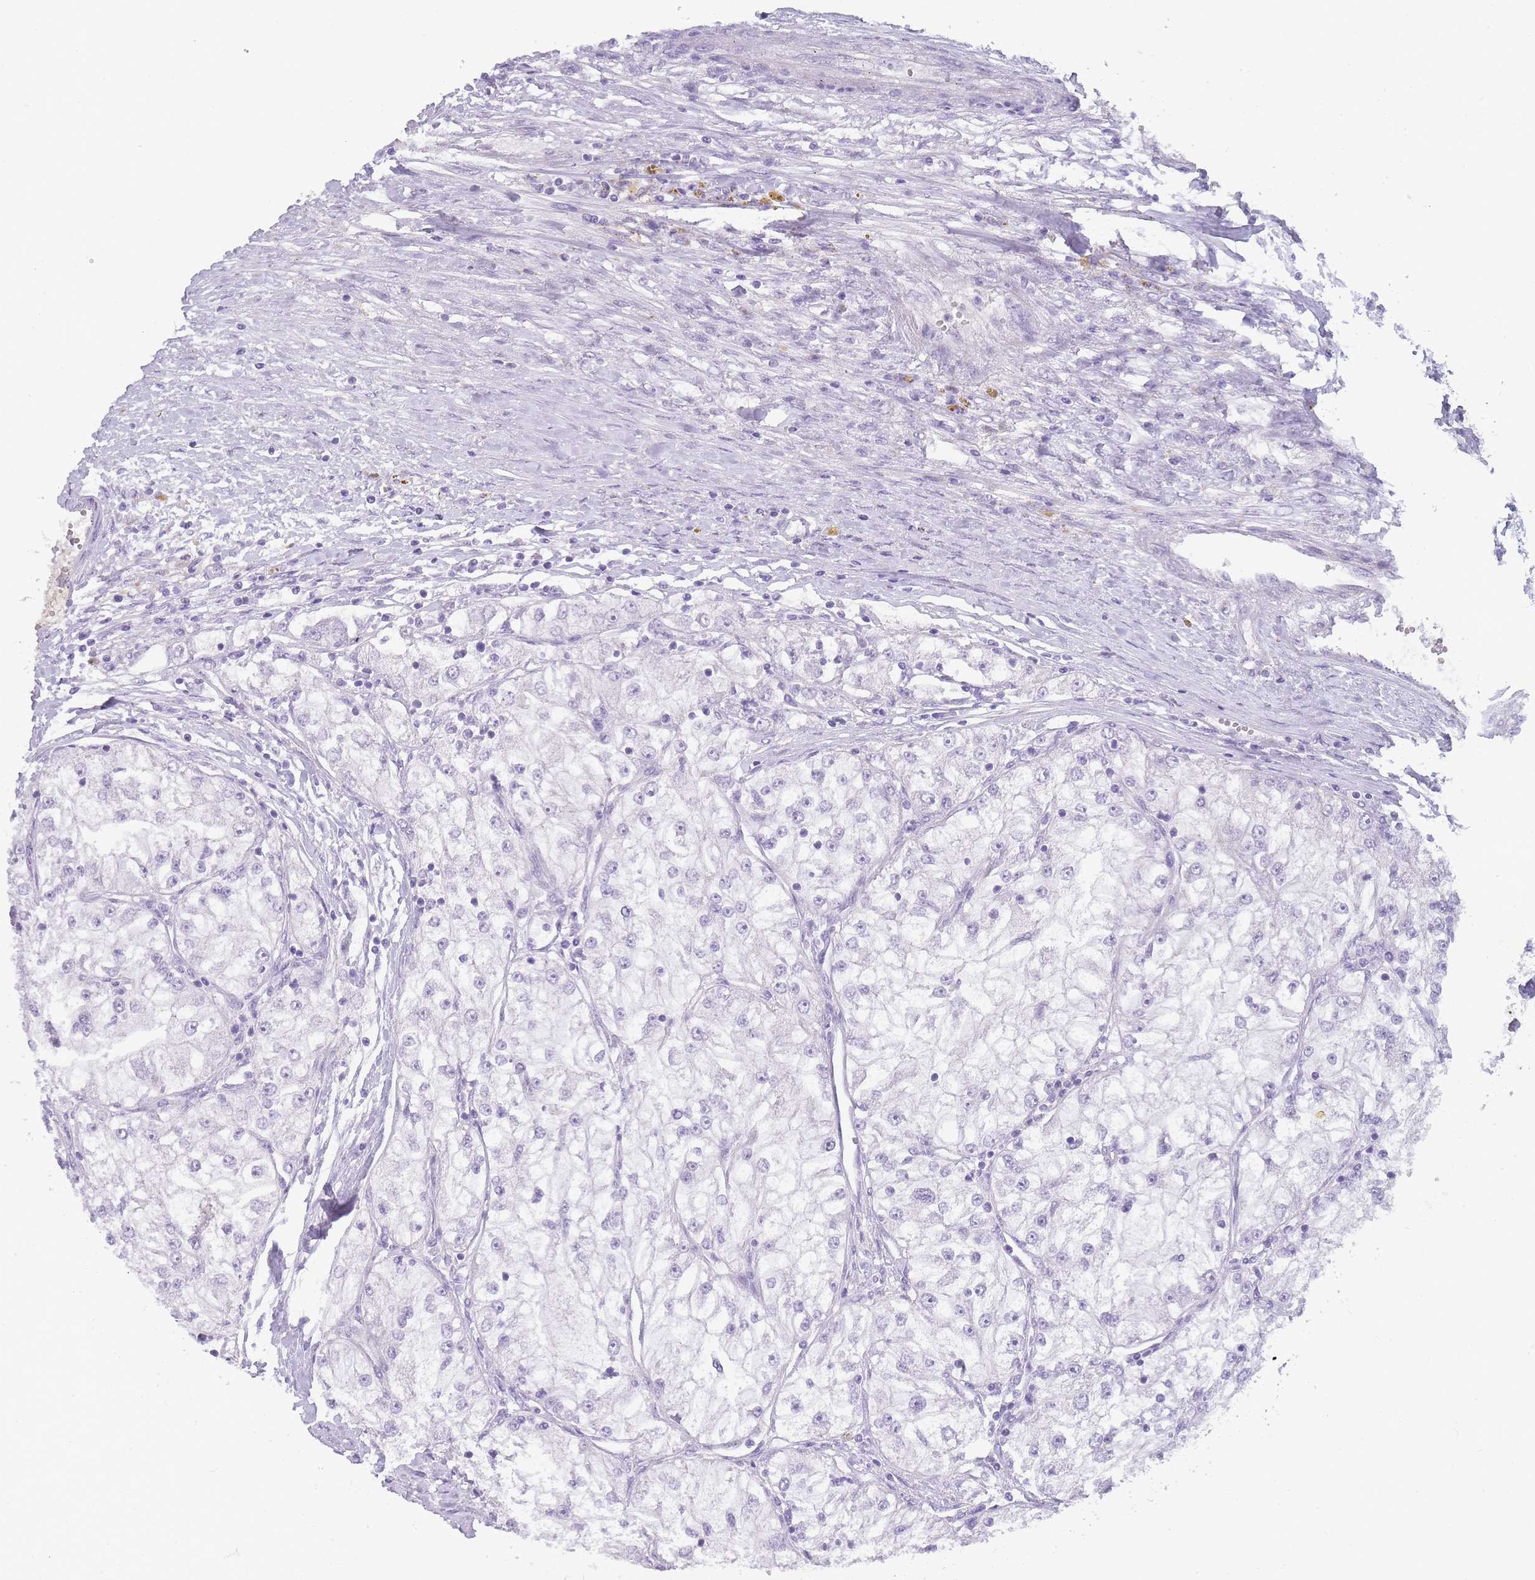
{"staining": {"intensity": "negative", "quantity": "none", "location": "none"}, "tissue": "renal cancer", "cell_type": "Tumor cells", "image_type": "cancer", "snomed": [{"axis": "morphology", "description": "Adenocarcinoma, NOS"}, {"axis": "topography", "description": "Kidney"}], "caption": "The image demonstrates no staining of tumor cells in adenocarcinoma (renal).", "gene": "TCP11", "patient": {"sex": "female", "age": 72}}